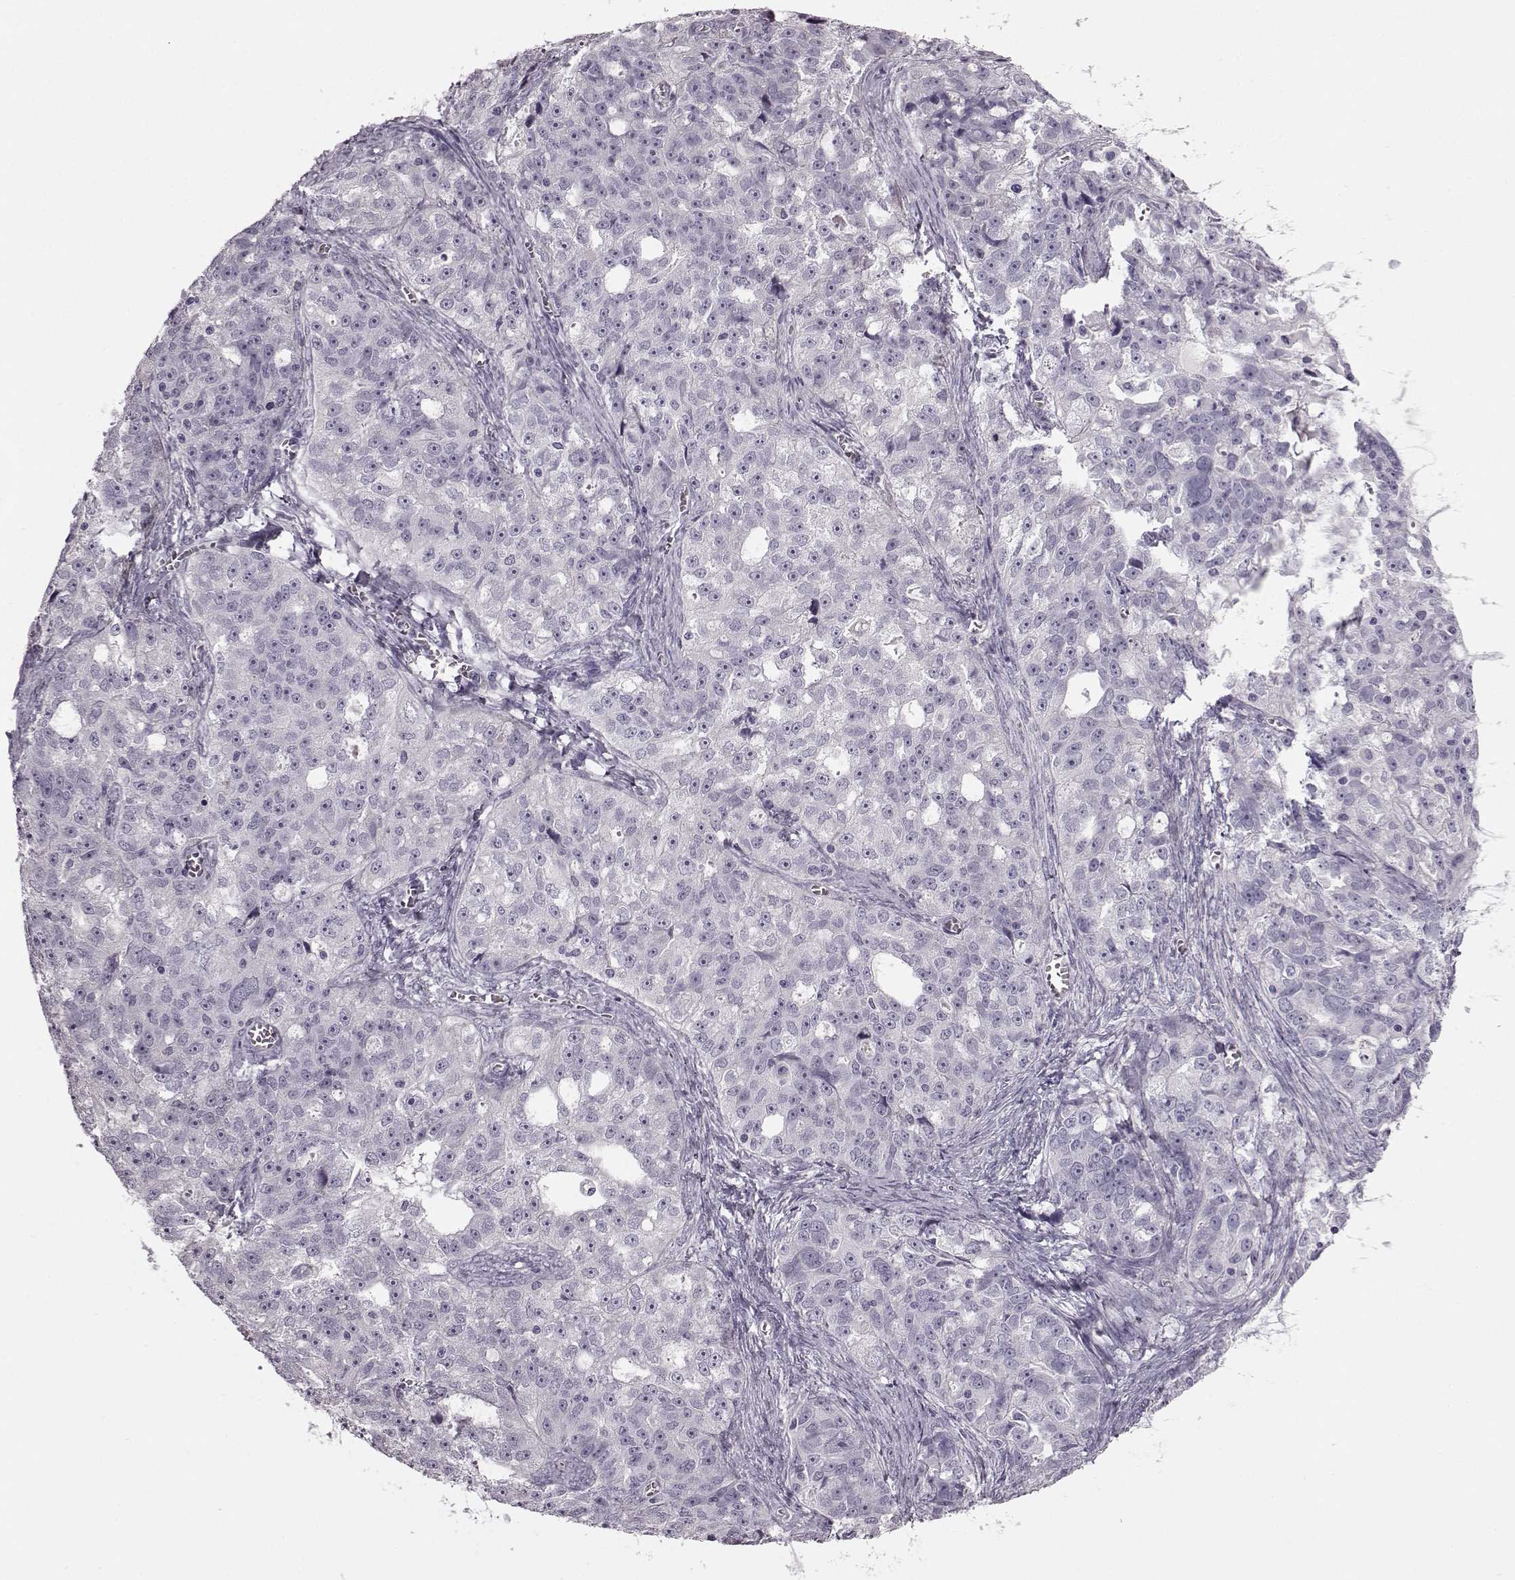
{"staining": {"intensity": "negative", "quantity": "none", "location": "none"}, "tissue": "ovarian cancer", "cell_type": "Tumor cells", "image_type": "cancer", "snomed": [{"axis": "morphology", "description": "Cystadenocarcinoma, serous, NOS"}, {"axis": "topography", "description": "Ovary"}], "caption": "Photomicrograph shows no protein staining in tumor cells of ovarian cancer (serous cystadenocarcinoma) tissue.", "gene": "SNTG1", "patient": {"sex": "female", "age": 51}}